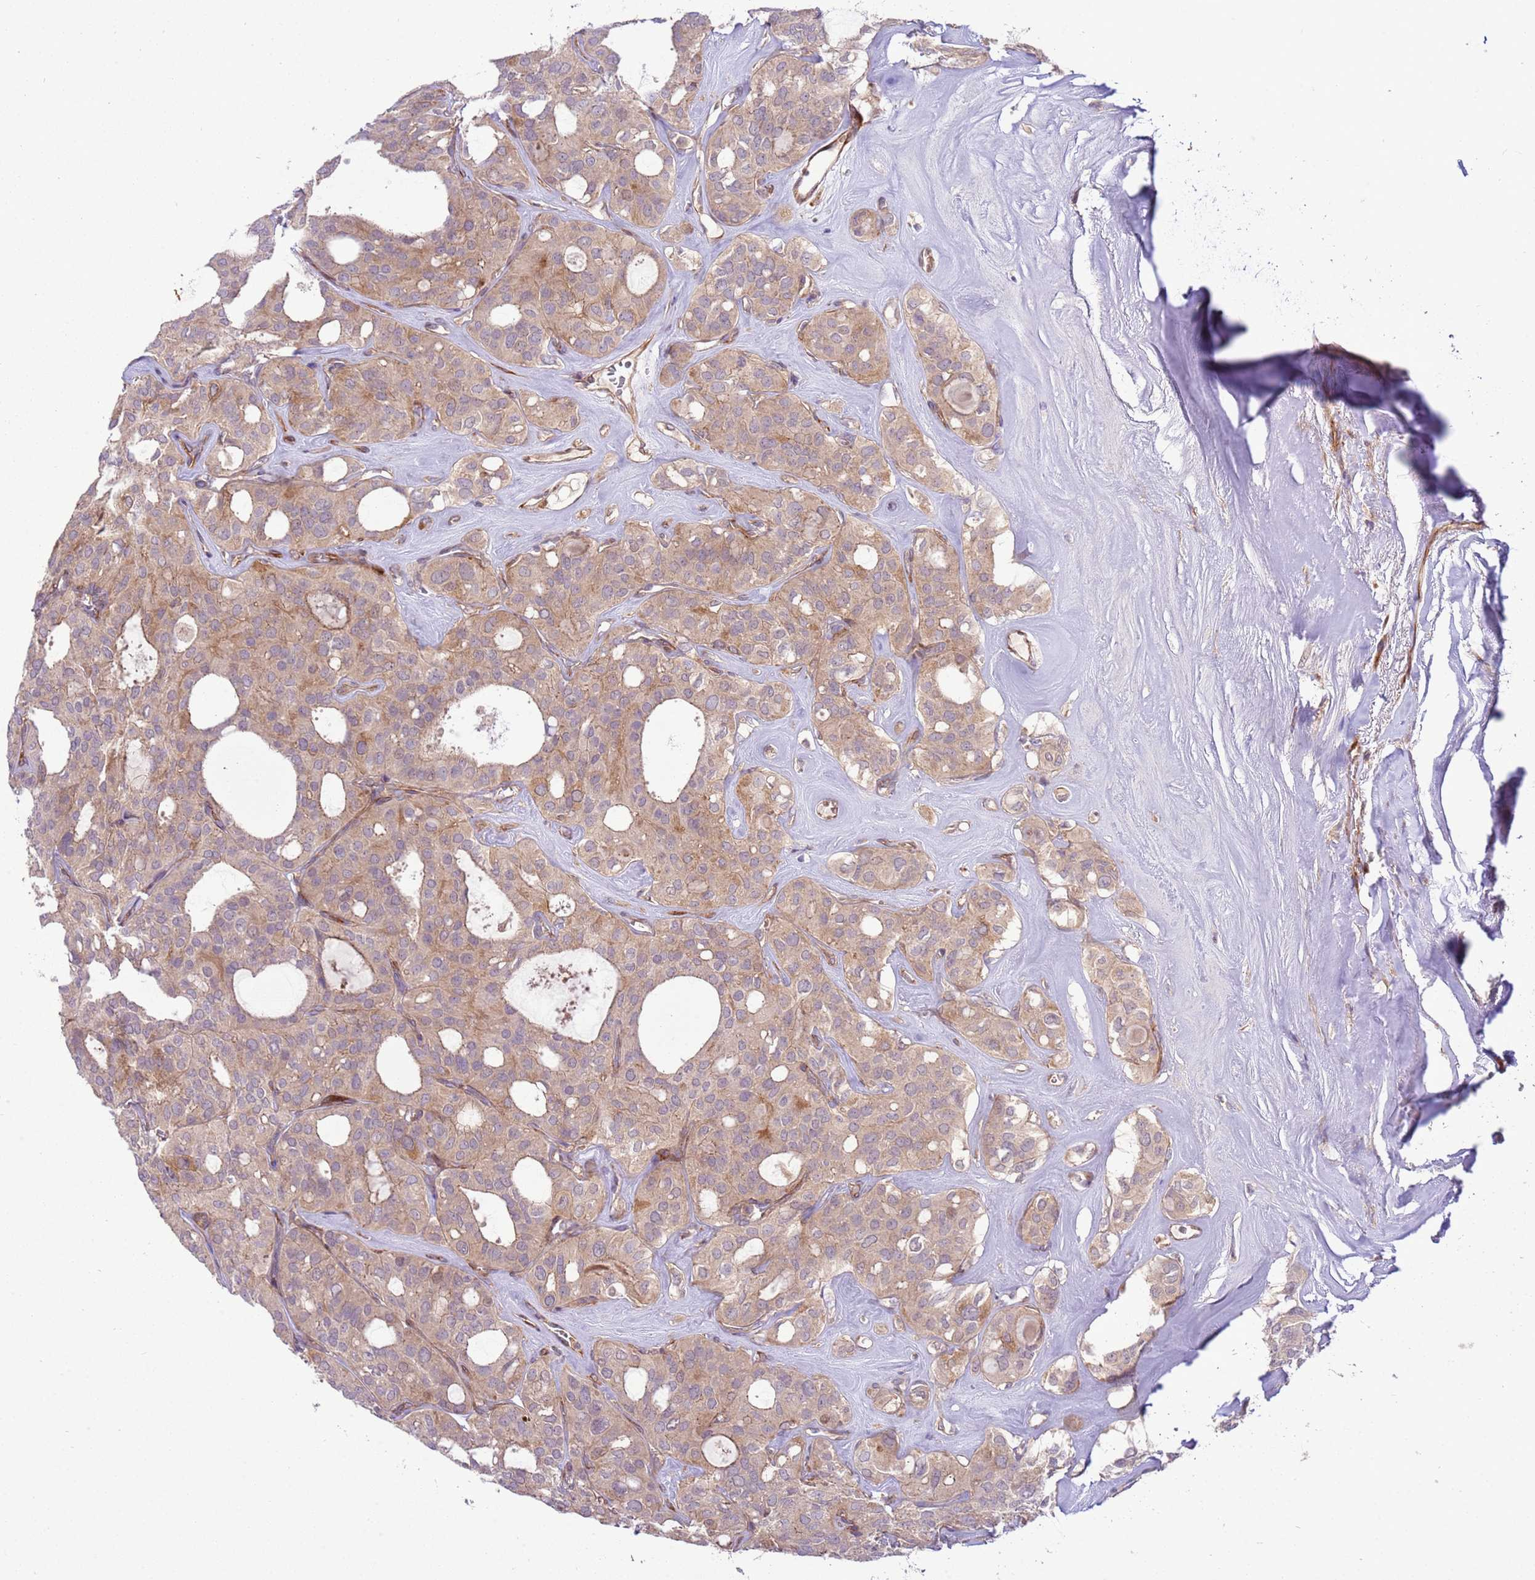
{"staining": {"intensity": "weak", "quantity": "<25%", "location": "cytoplasmic/membranous"}, "tissue": "thyroid cancer", "cell_type": "Tumor cells", "image_type": "cancer", "snomed": [{"axis": "morphology", "description": "Follicular adenoma carcinoma, NOS"}, {"axis": "topography", "description": "Thyroid gland"}], "caption": "Thyroid follicular adenoma carcinoma was stained to show a protein in brown. There is no significant expression in tumor cells. (Immunohistochemistry (ihc), brightfield microscopy, high magnification).", "gene": "ZNF624", "patient": {"sex": "male", "age": 75}}